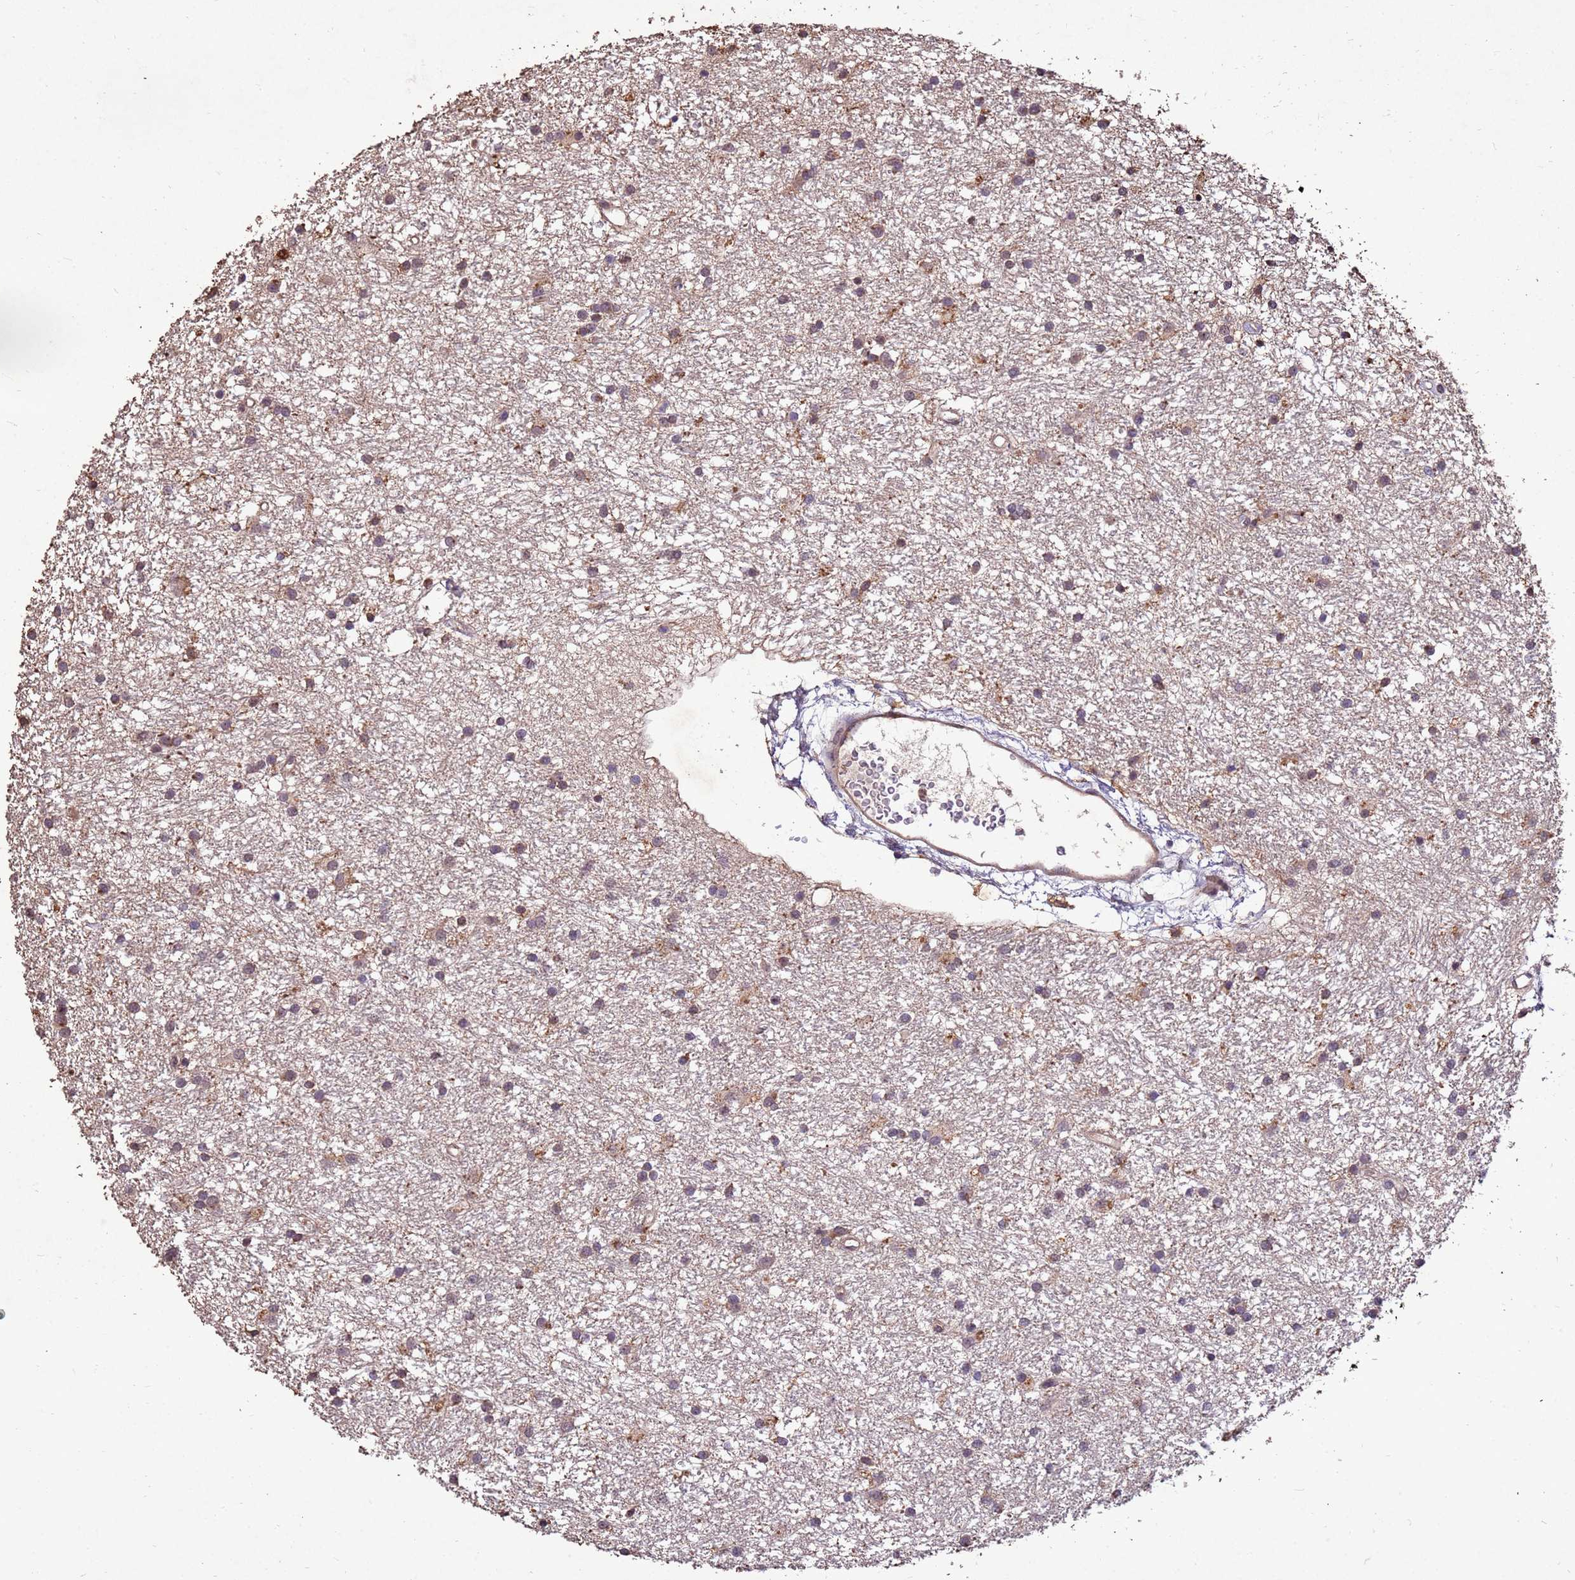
{"staining": {"intensity": "moderate", "quantity": "25%-75%", "location": "cytoplasmic/membranous"}, "tissue": "glioma", "cell_type": "Tumor cells", "image_type": "cancer", "snomed": [{"axis": "morphology", "description": "Glioma, malignant, High grade"}, {"axis": "topography", "description": "Brain"}], "caption": "Immunohistochemical staining of glioma demonstrates moderate cytoplasmic/membranous protein expression in approximately 25%-75% of tumor cells.", "gene": "TOR4A", "patient": {"sex": "male", "age": 77}}